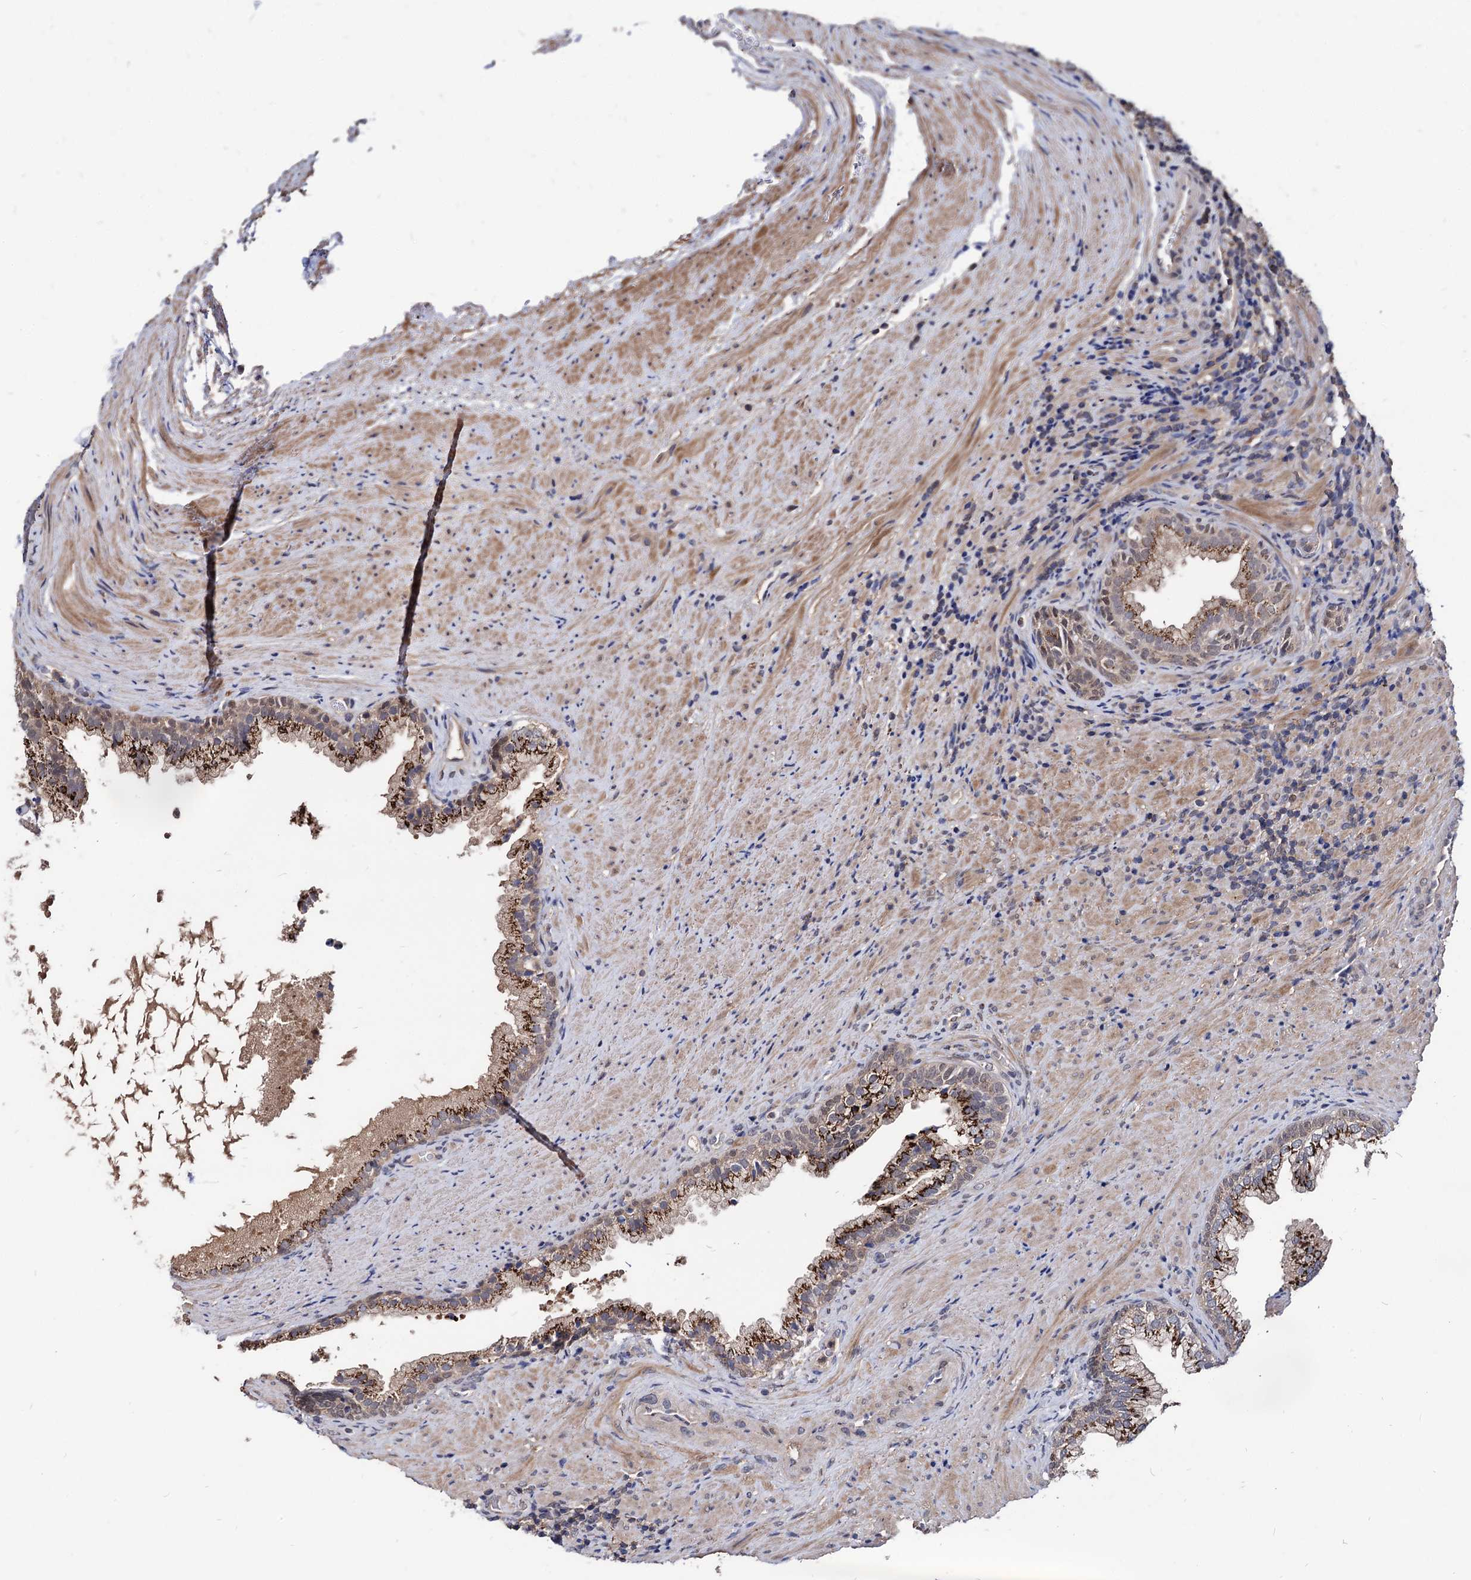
{"staining": {"intensity": "strong", "quantity": ">75%", "location": "cytoplasmic/membranous"}, "tissue": "prostate", "cell_type": "Glandular cells", "image_type": "normal", "snomed": [{"axis": "morphology", "description": "Normal tissue, NOS"}, {"axis": "topography", "description": "Prostate"}], "caption": "Immunohistochemistry (IHC) (DAB (3,3'-diaminobenzidine)) staining of benign human prostate shows strong cytoplasmic/membranous protein expression in approximately >75% of glandular cells.", "gene": "ESD", "patient": {"sex": "male", "age": 76}}